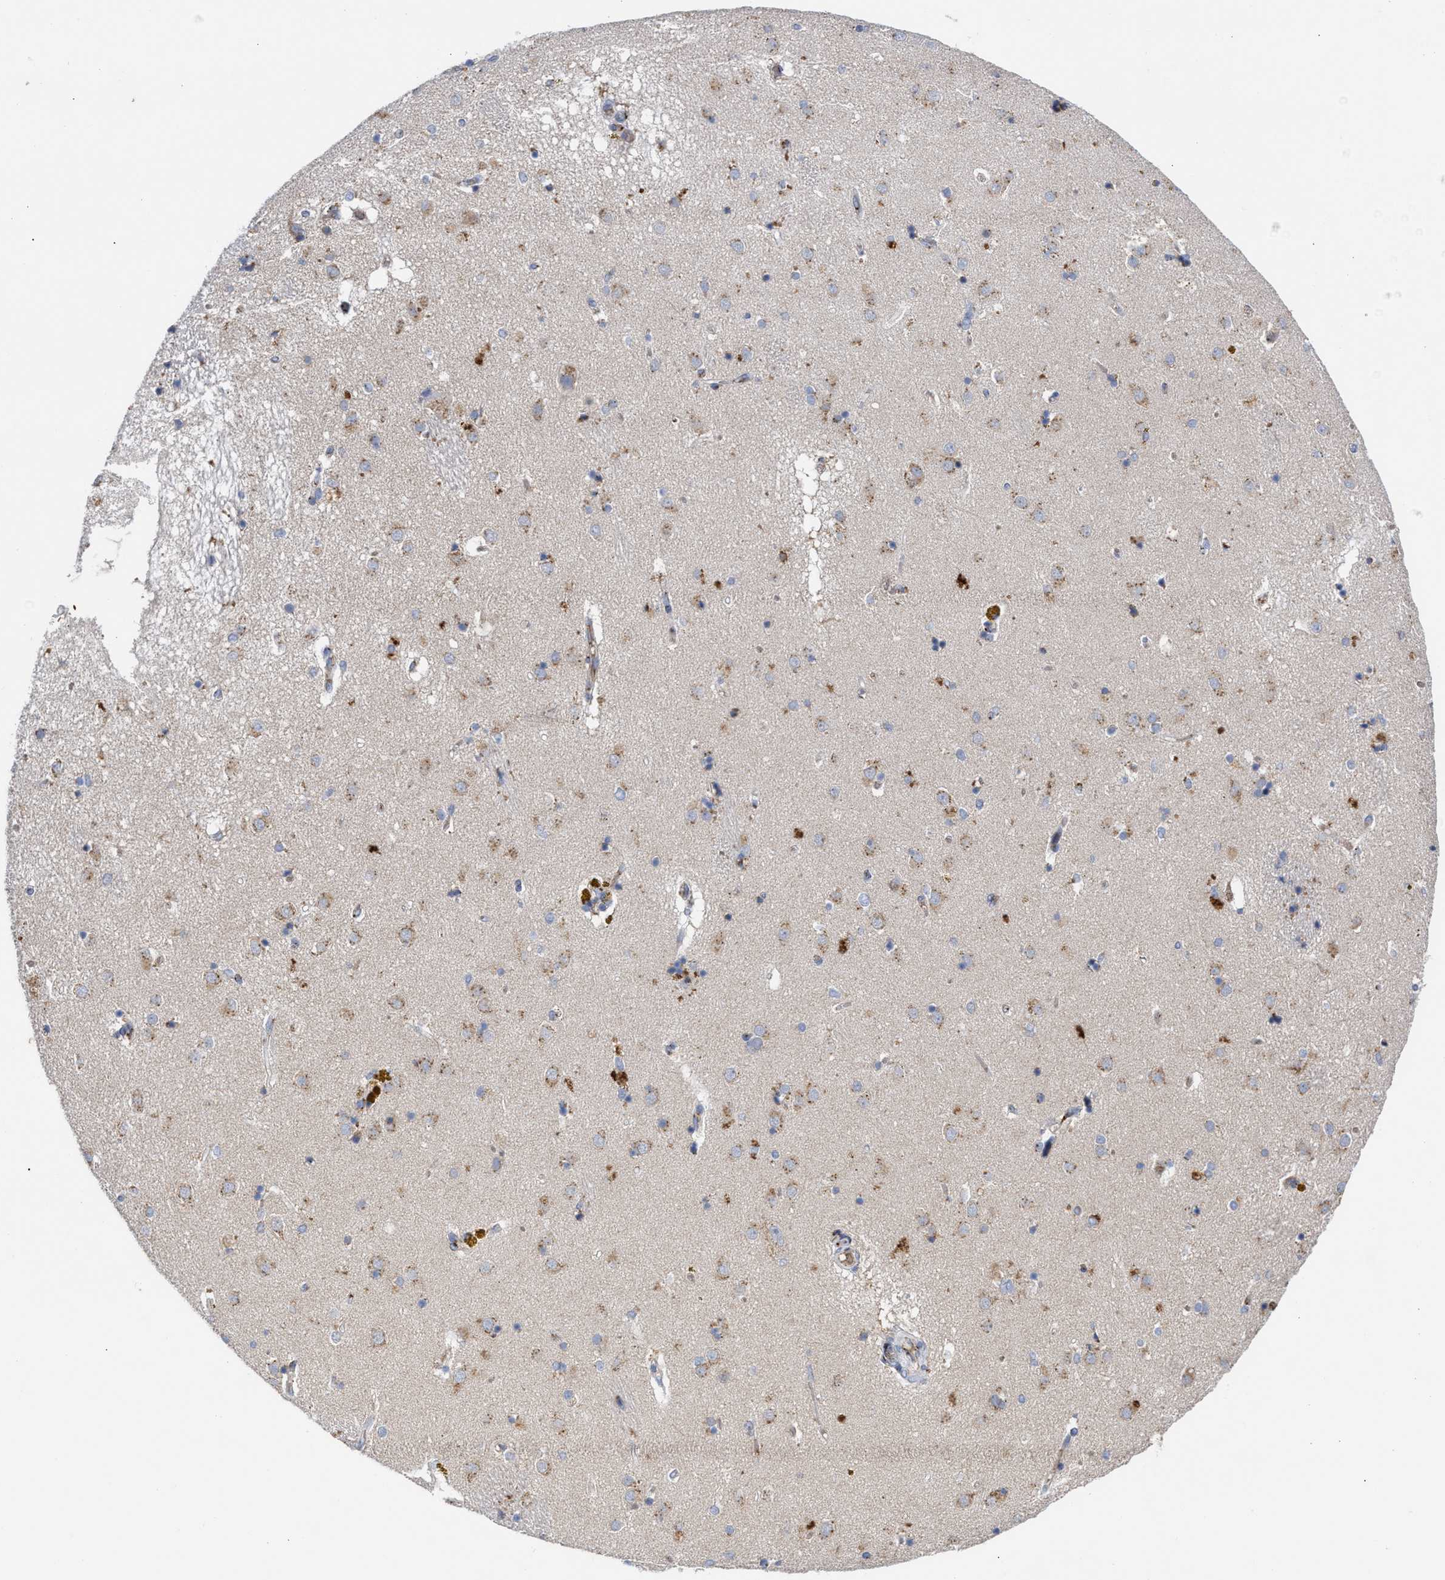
{"staining": {"intensity": "moderate", "quantity": "<25%", "location": "cytoplasmic/membranous"}, "tissue": "caudate", "cell_type": "Glial cells", "image_type": "normal", "snomed": [{"axis": "morphology", "description": "Normal tissue, NOS"}, {"axis": "topography", "description": "Lateral ventricle wall"}], "caption": "IHC of benign caudate displays low levels of moderate cytoplasmic/membranous staining in approximately <25% of glial cells.", "gene": "CCL2", "patient": {"sex": "male", "age": 70}}